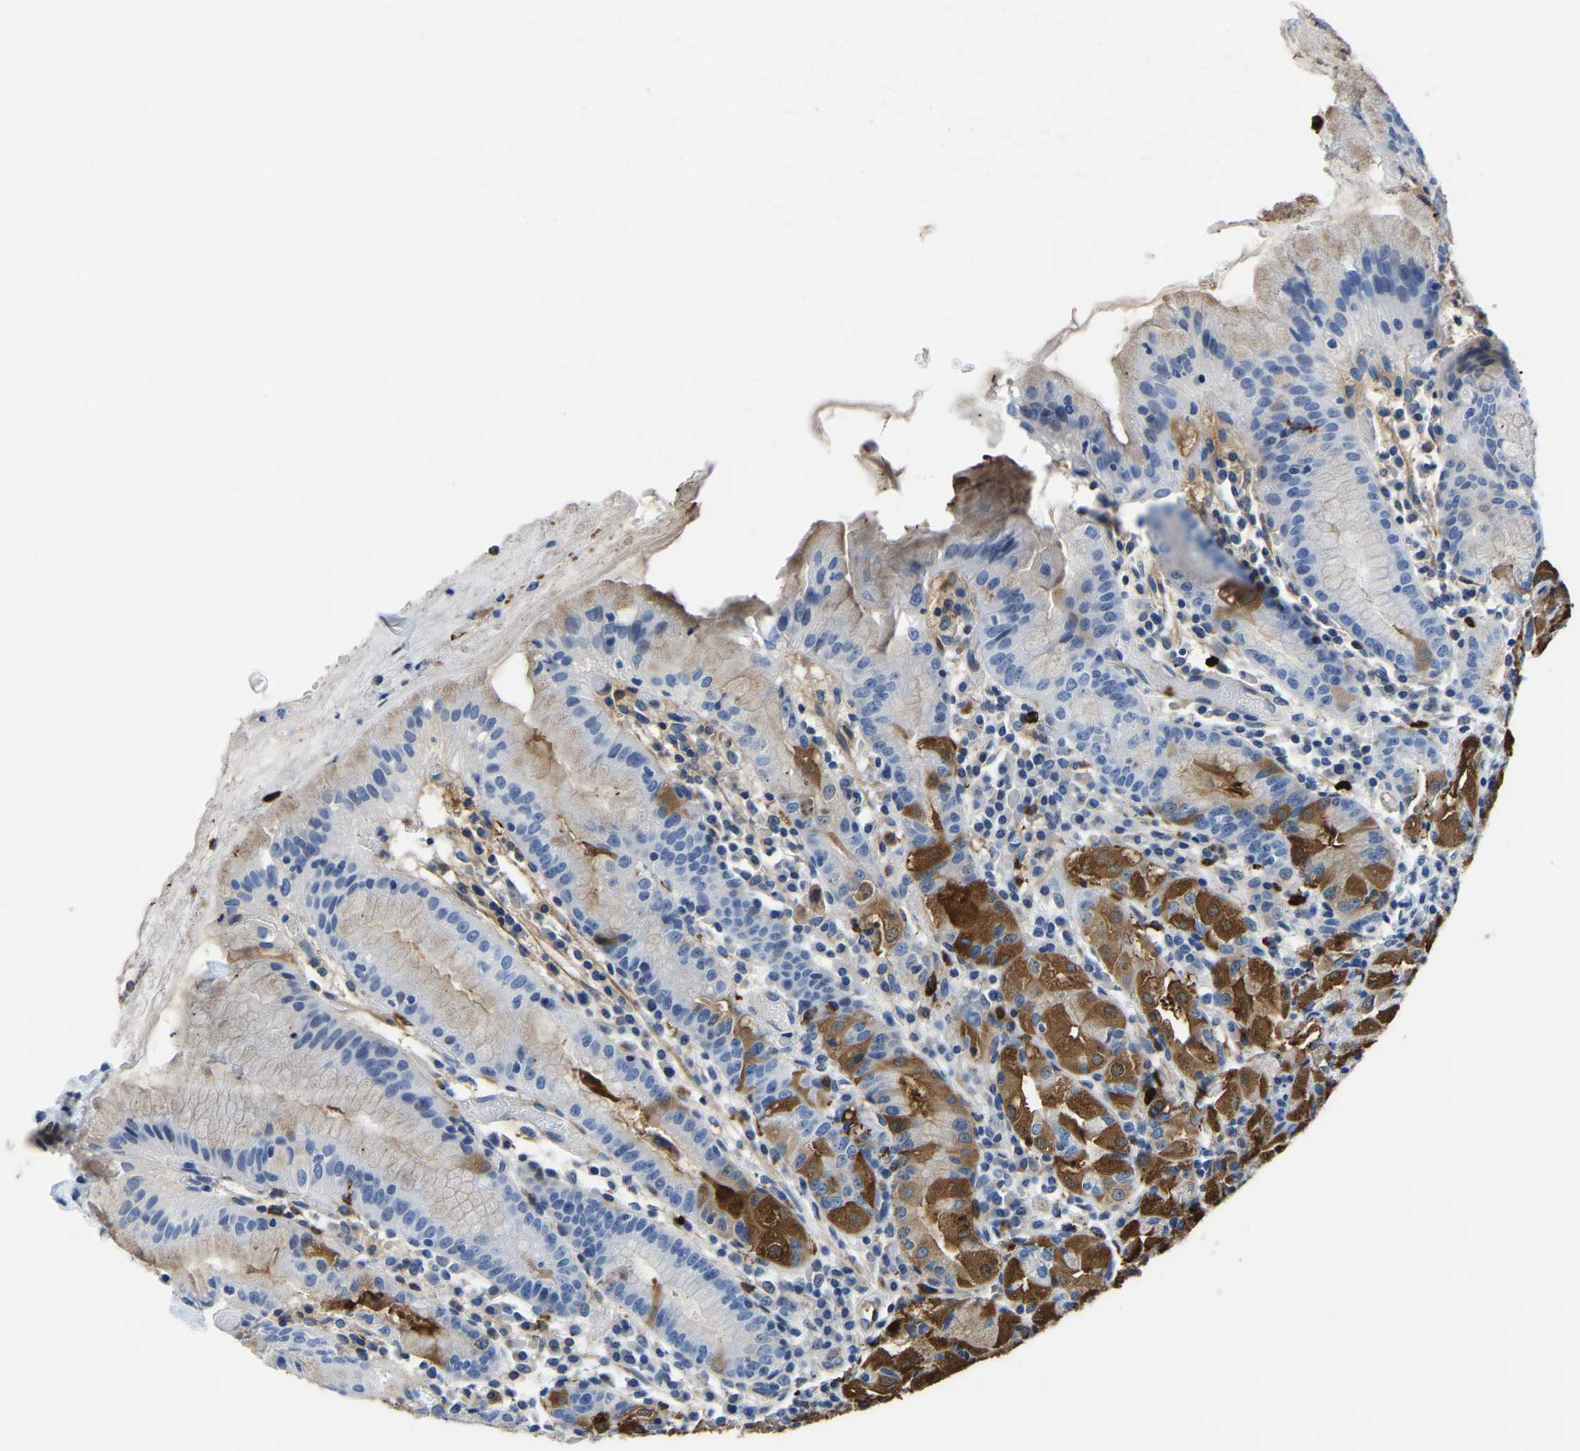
{"staining": {"intensity": "moderate", "quantity": "25%-75%", "location": "cytoplasmic/membranous"}, "tissue": "stomach", "cell_type": "Glandular cells", "image_type": "normal", "snomed": [{"axis": "morphology", "description": "Normal tissue, NOS"}, {"axis": "topography", "description": "Stomach"}, {"axis": "topography", "description": "Stomach, lower"}], "caption": "This histopathology image shows benign stomach stained with immunohistochemistry (IHC) to label a protein in brown. The cytoplasmic/membranous of glandular cells show moderate positivity for the protein. Nuclei are counter-stained blue.", "gene": "MS4A3", "patient": {"sex": "female", "age": 75}}